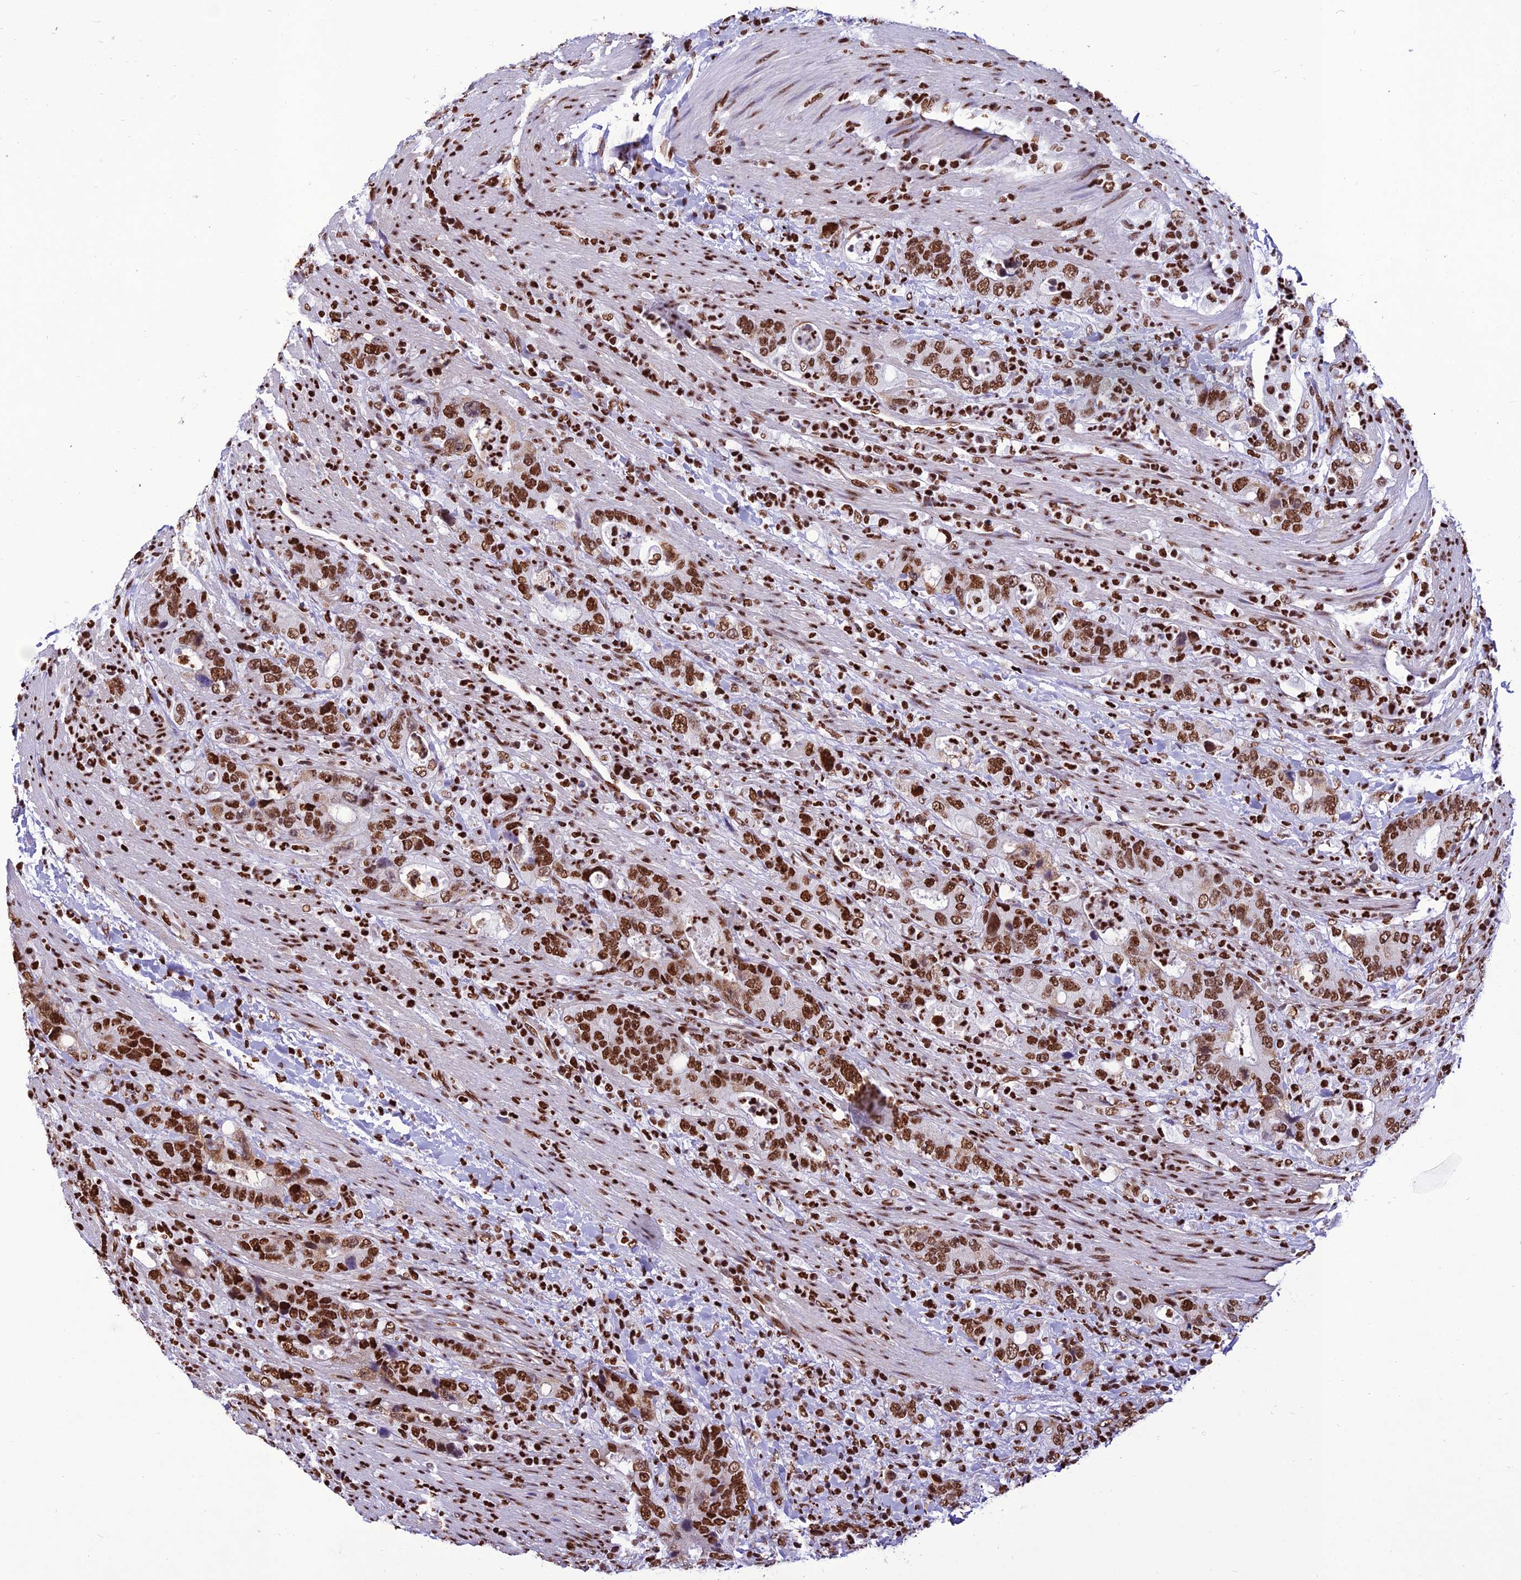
{"staining": {"intensity": "strong", "quantity": ">75%", "location": "nuclear"}, "tissue": "colorectal cancer", "cell_type": "Tumor cells", "image_type": "cancer", "snomed": [{"axis": "morphology", "description": "Adenocarcinoma, NOS"}, {"axis": "topography", "description": "Colon"}], "caption": "Strong nuclear protein staining is identified in about >75% of tumor cells in adenocarcinoma (colorectal). Nuclei are stained in blue.", "gene": "INO80E", "patient": {"sex": "female", "age": 75}}